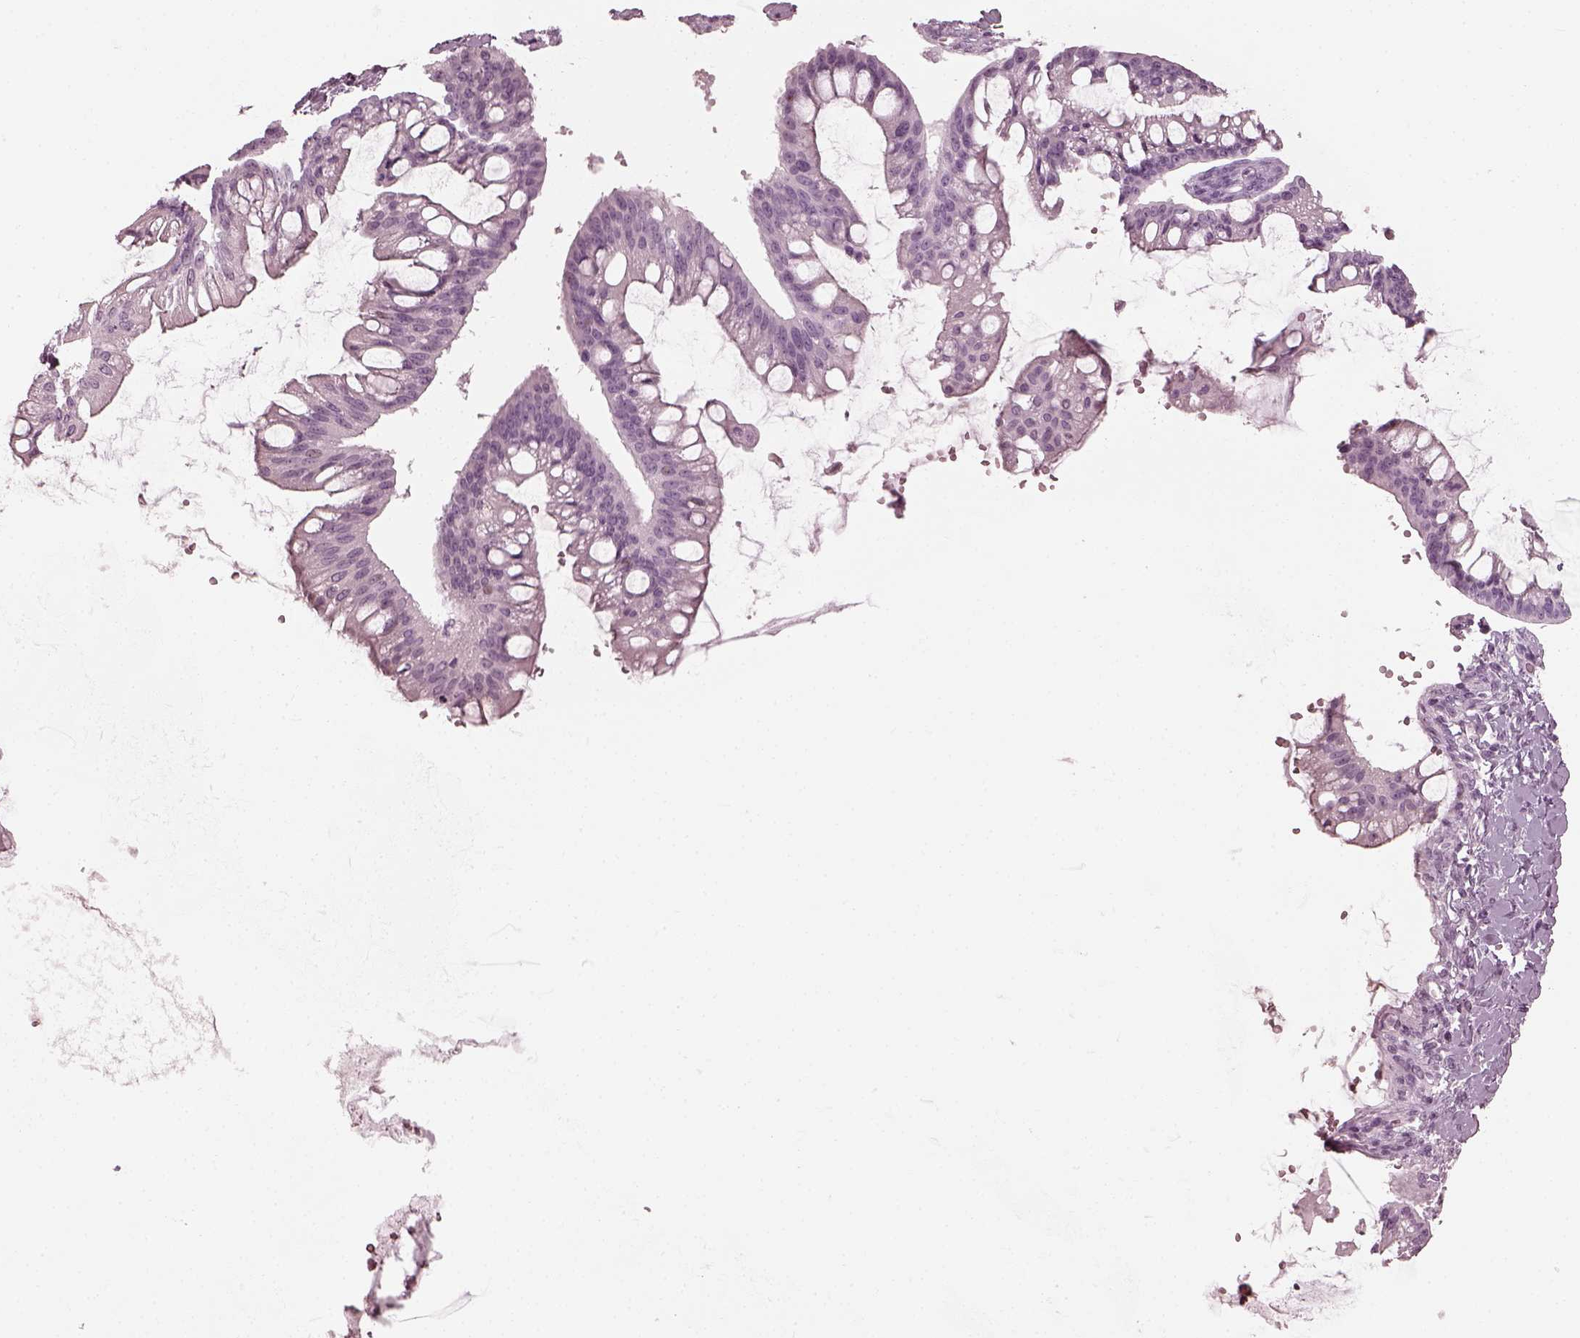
{"staining": {"intensity": "negative", "quantity": "none", "location": "none"}, "tissue": "ovarian cancer", "cell_type": "Tumor cells", "image_type": "cancer", "snomed": [{"axis": "morphology", "description": "Cystadenocarcinoma, mucinous, NOS"}, {"axis": "topography", "description": "Ovary"}], "caption": "Mucinous cystadenocarcinoma (ovarian) was stained to show a protein in brown. There is no significant positivity in tumor cells. (Stains: DAB immunohistochemistry (IHC) with hematoxylin counter stain, Microscopy: brightfield microscopy at high magnification).", "gene": "SAXO2", "patient": {"sex": "female", "age": 73}}